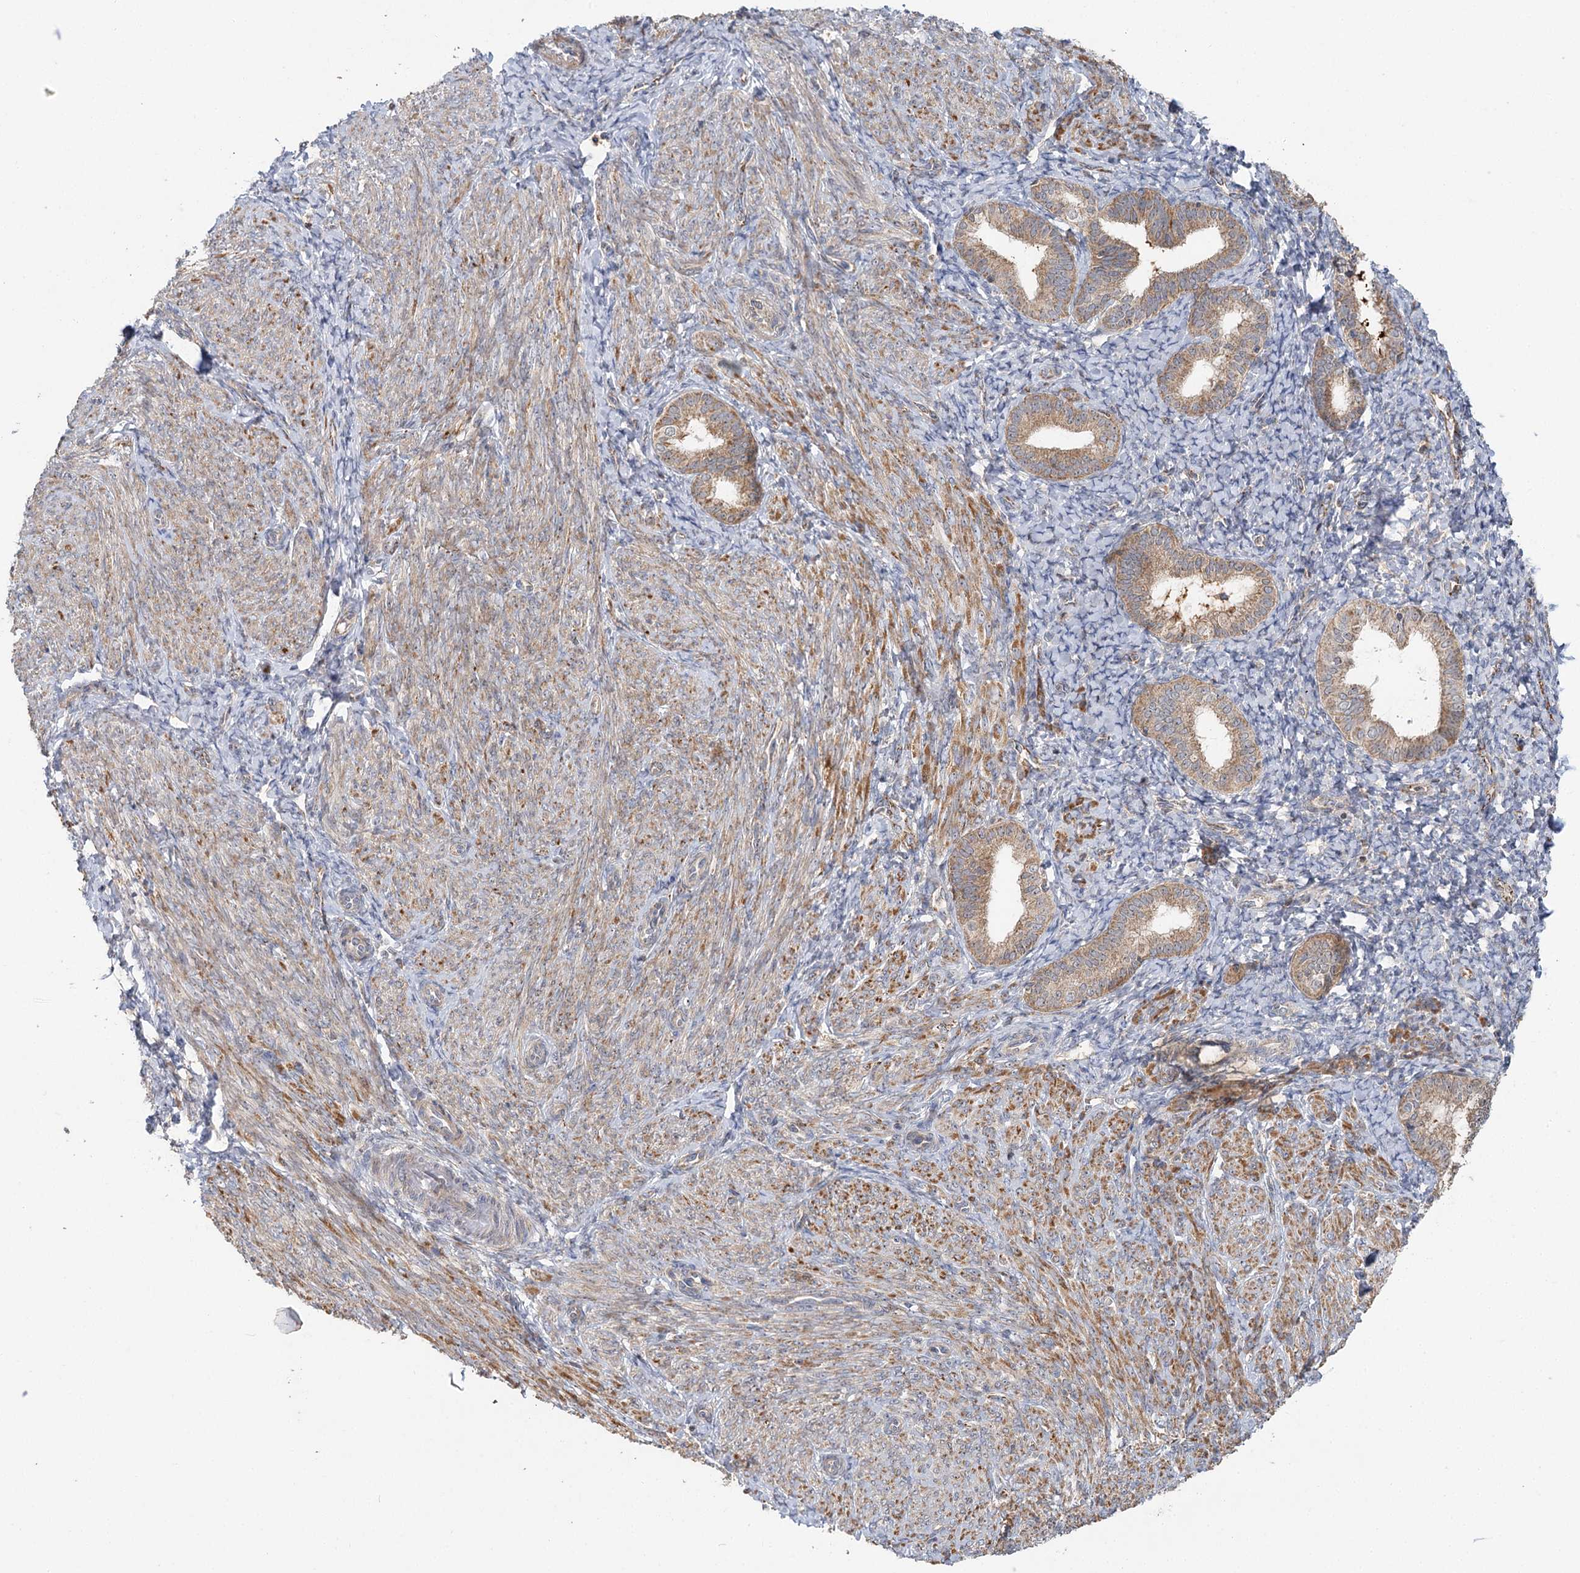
{"staining": {"intensity": "moderate", "quantity": "25%-75%", "location": "cytoplasmic/membranous"}, "tissue": "endometrium", "cell_type": "Cells in endometrial stroma", "image_type": "normal", "snomed": [{"axis": "morphology", "description": "Normal tissue, NOS"}, {"axis": "topography", "description": "Endometrium"}], "caption": "Immunohistochemical staining of benign endometrium displays moderate cytoplasmic/membranous protein positivity in approximately 25%-75% of cells in endometrial stroma. The protein is stained brown, and the nuclei are stained in blue (DAB IHC with brightfield microscopy, high magnification).", "gene": "ENSG00000273217", "patient": {"sex": "female", "age": 72}}